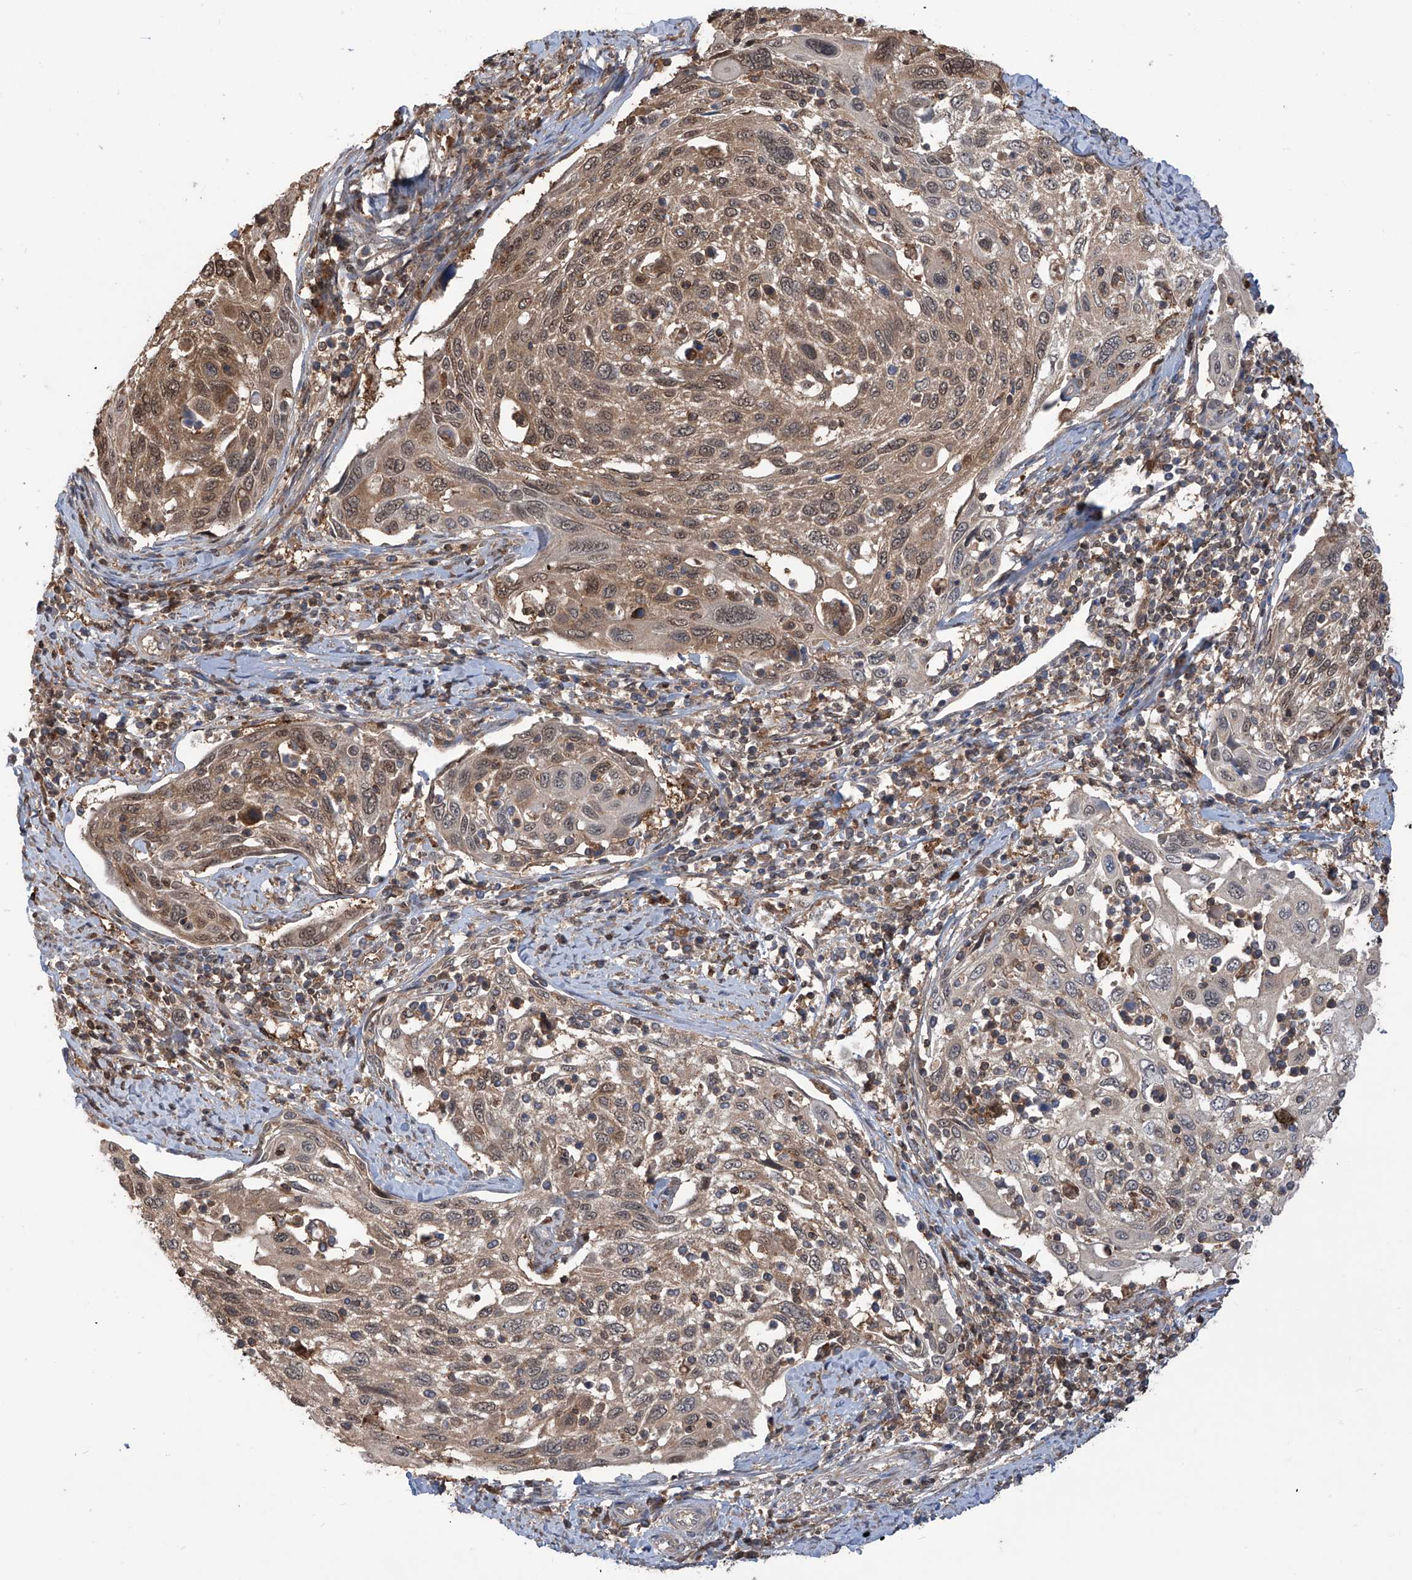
{"staining": {"intensity": "moderate", "quantity": "25%-75%", "location": "cytoplasmic/membranous,nuclear"}, "tissue": "cervical cancer", "cell_type": "Tumor cells", "image_type": "cancer", "snomed": [{"axis": "morphology", "description": "Squamous cell carcinoma, NOS"}, {"axis": "topography", "description": "Cervix"}], "caption": "IHC image of neoplastic tissue: human squamous cell carcinoma (cervical) stained using IHC demonstrates medium levels of moderate protein expression localized specifically in the cytoplasmic/membranous and nuclear of tumor cells, appearing as a cytoplasmic/membranous and nuclear brown color.", "gene": "HOXC8", "patient": {"sex": "female", "age": 70}}